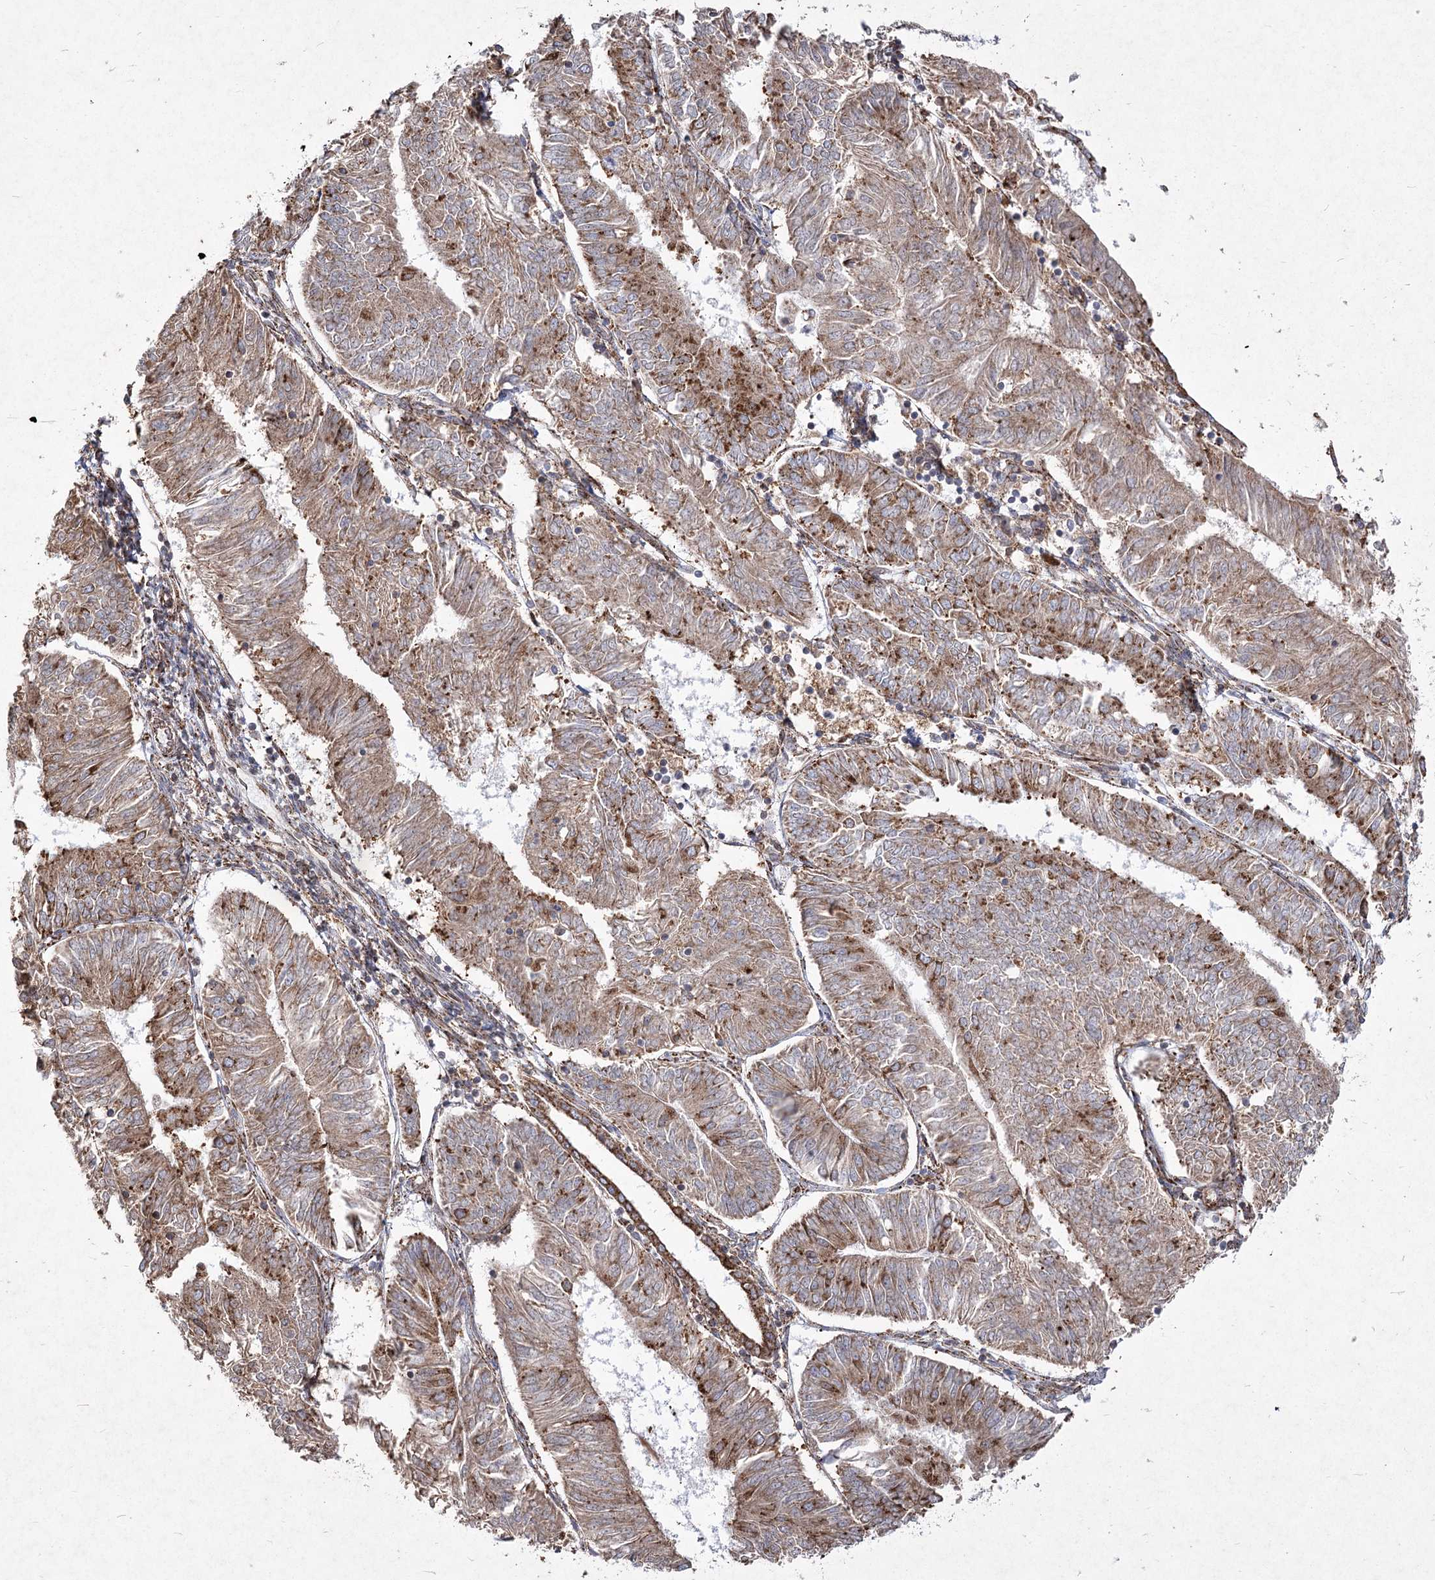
{"staining": {"intensity": "moderate", "quantity": ">75%", "location": "cytoplasmic/membranous"}, "tissue": "endometrial cancer", "cell_type": "Tumor cells", "image_type": "cancer", "snomed": [{"axis": "morphology", "description": "Adenocarcinoma, NOS"}, {"axis": "topography", "description": "Endometrium"}], "caption": "Immunohistochemistry (DAB) staining of endometrial cancer (adenocarcinoma) reveals moderate cytoplasmic/membranous protein staining in about >75% of tumor cells.", "gene": "NHLRC2", "patient": {"sex": "female", "age": 58}}